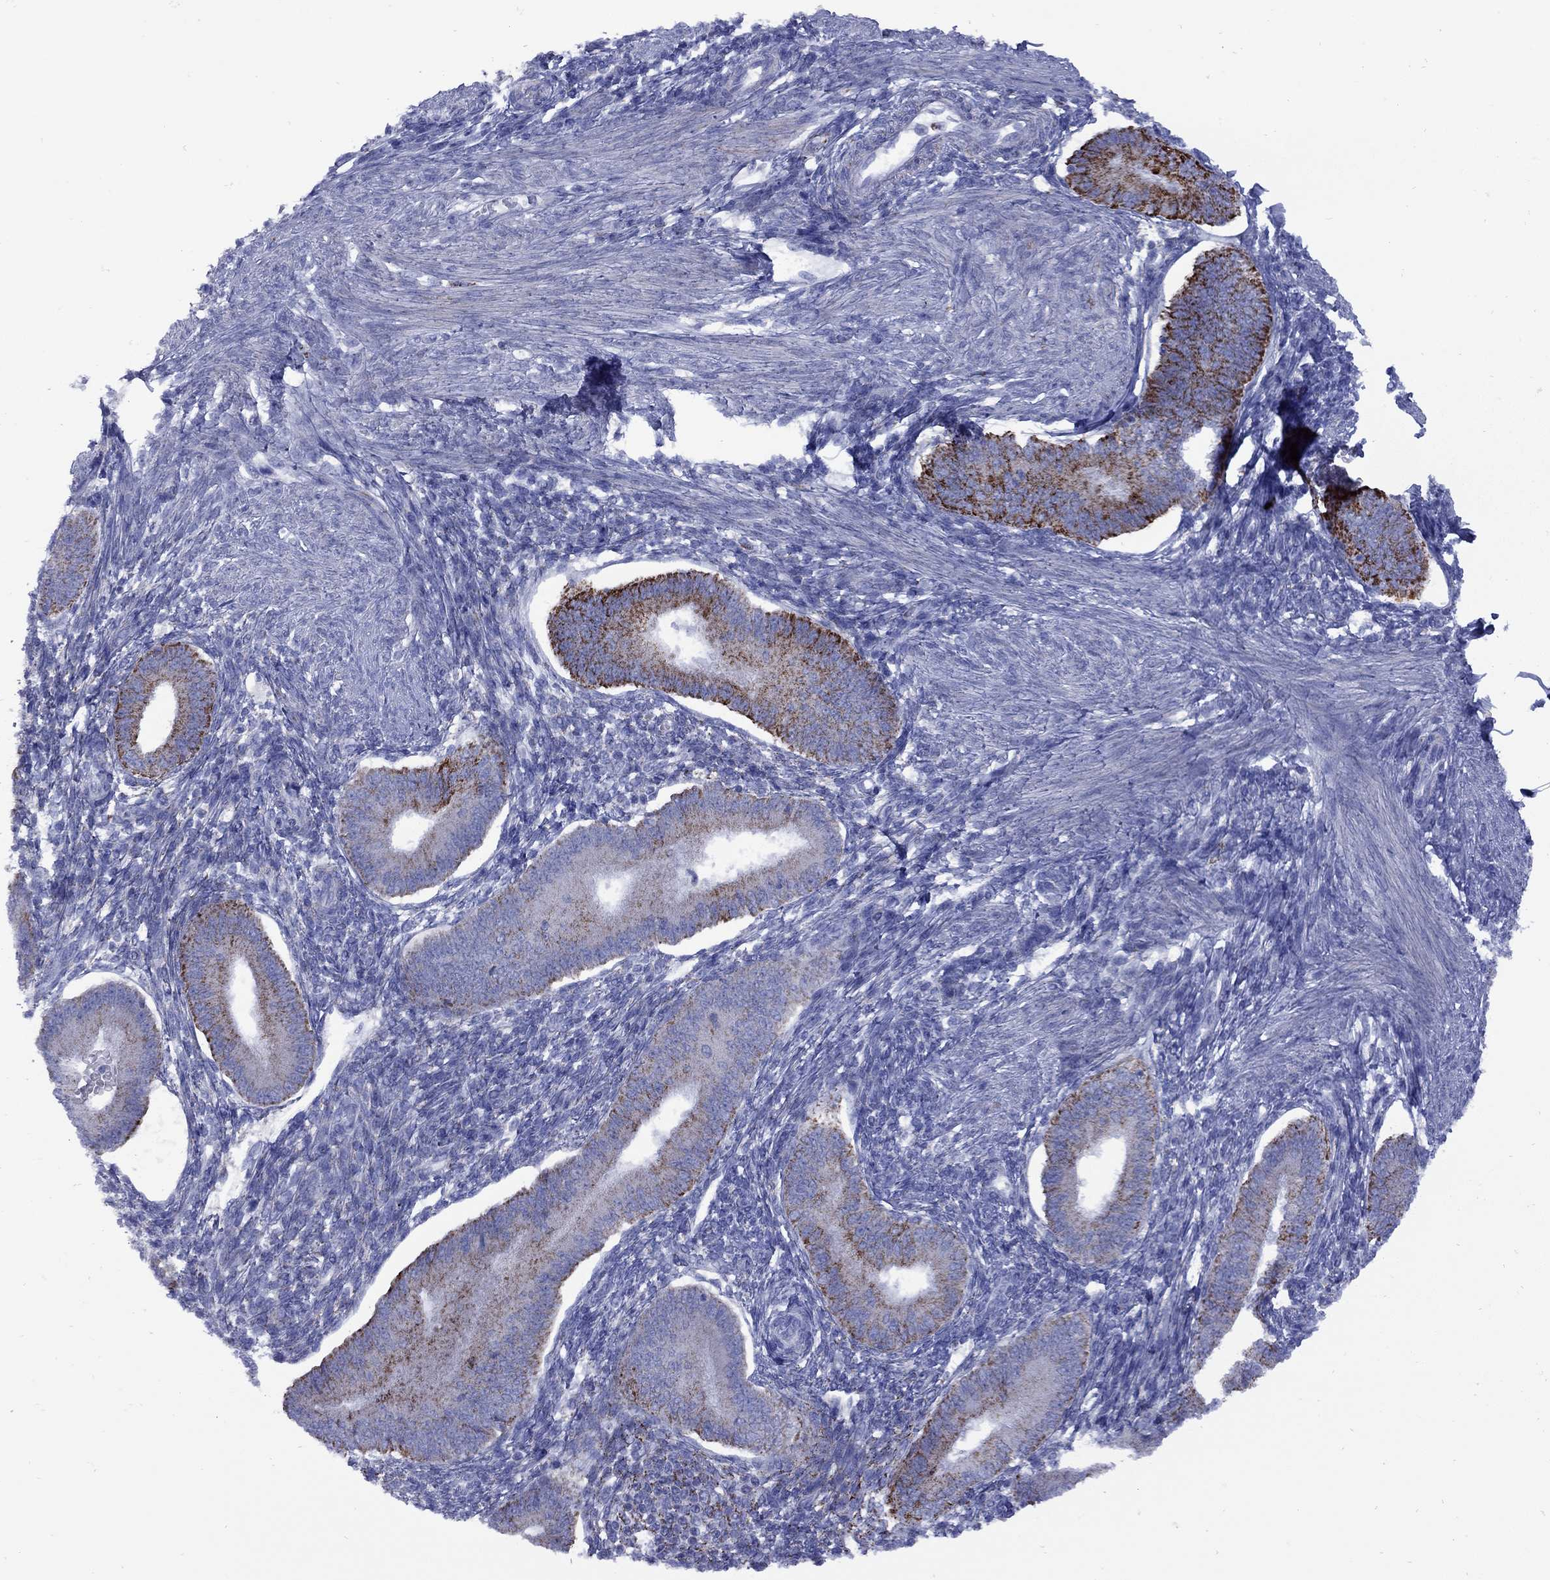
{"staining": {"intensity": "negative", "quantity": "none", "location": "none"}, "tissue": "endometrium", "cell_type": "Cells in endometrial stroma", "image_type": "normal", "snomed": [{"axis": "morphology", "description": "Normal tissue, NOS"}, {"axis": "topography", "description": "Endometrium"}], "caption": "Immunohistochemistry of normal human endometrium shows no staining in cells in endometrial stroma. The staining is performed using DAB brown chromogen with nuclei counter-stained in using hematoxylin.", "gene": "SESTD1", "patient": {"sex": "female", "age": 39}}